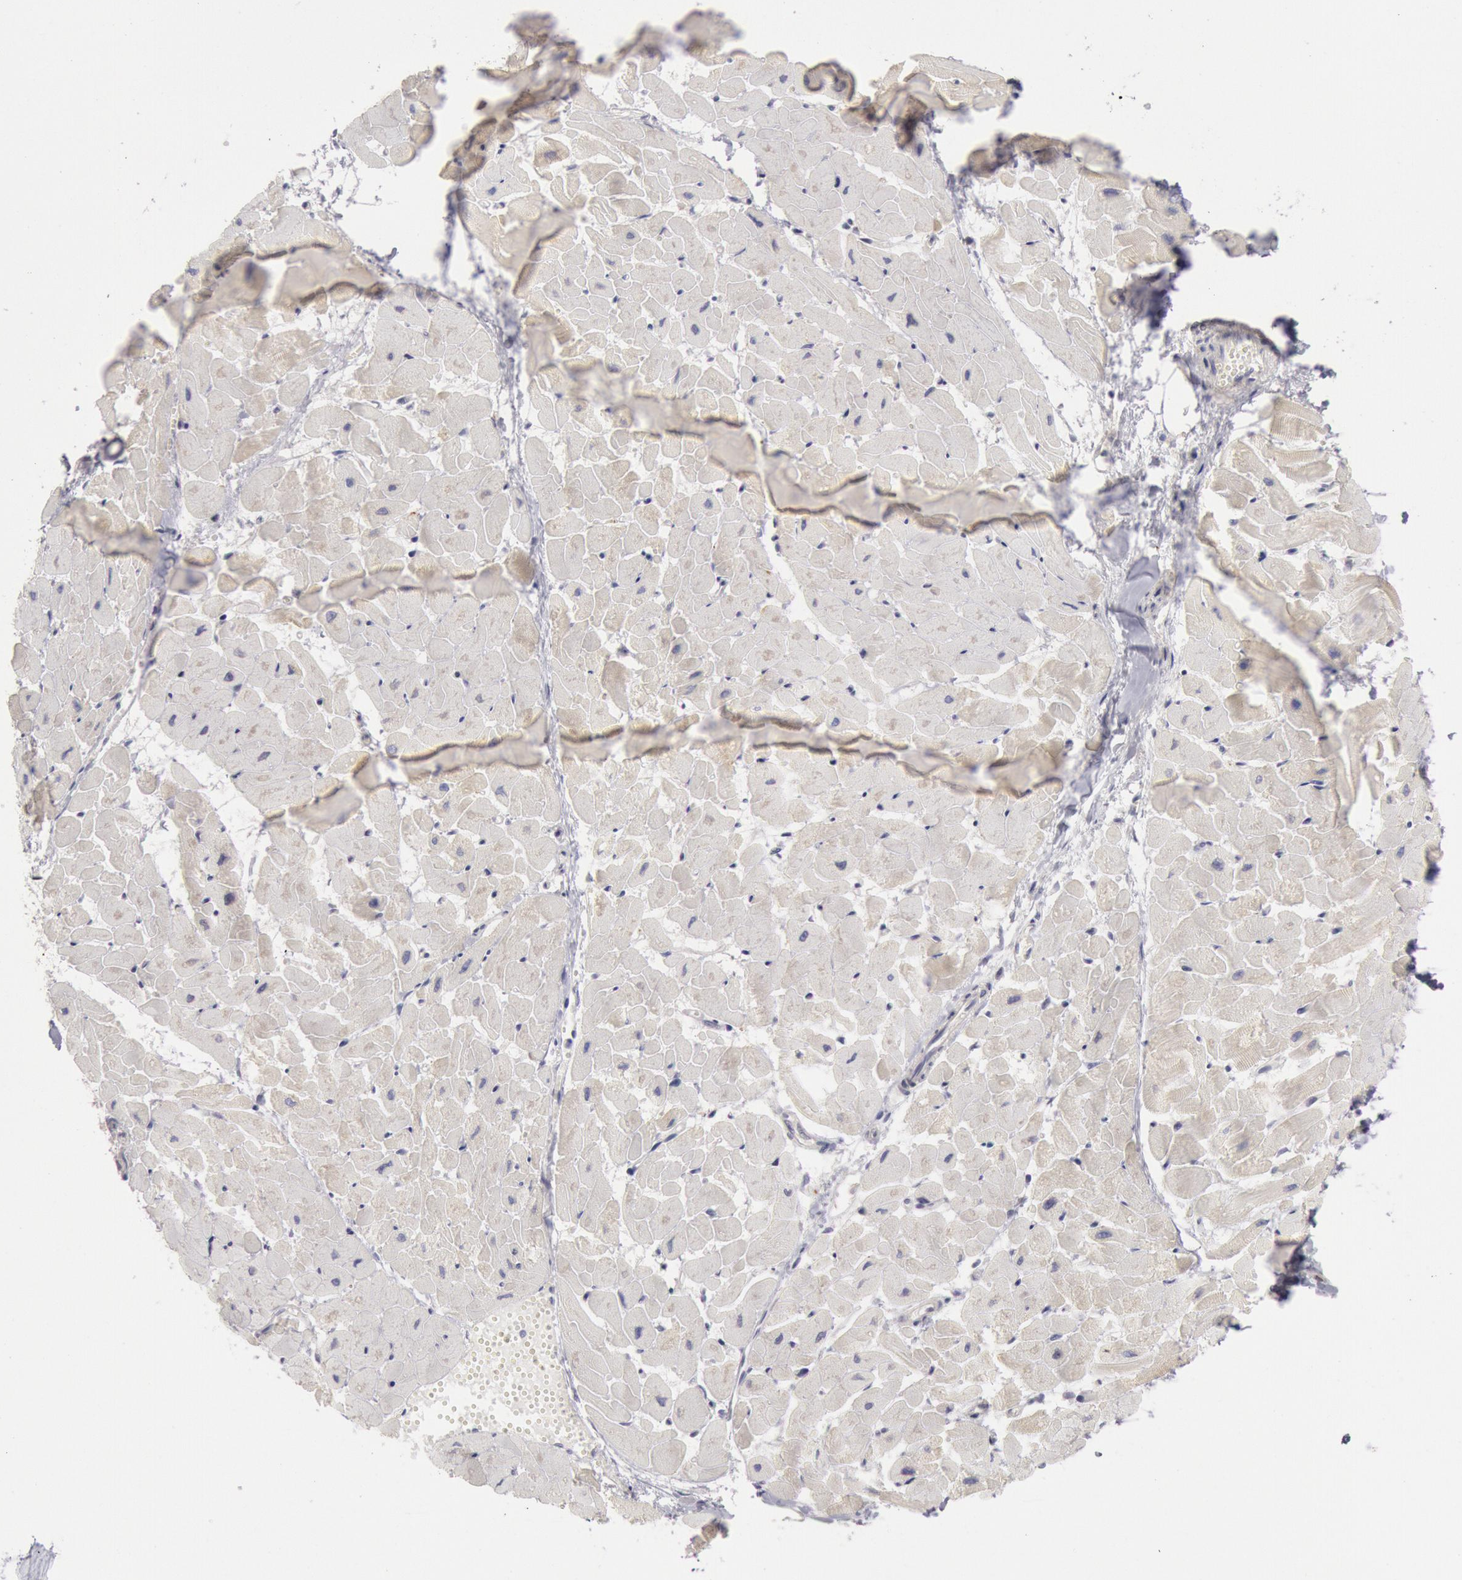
{"staining": {"intensity": "weak", "quantity": "25%-75%", "location": "cytoplasmic/membranous"}, "tissue": "heart muscle", "cell_type": "Cardiomyocytes", "image_type": "normal", "snomed": [{"axis": "morphology", "description": "Normal tissue, NOS"}, {"axis": "topography", "description": "Heart"}], "caption": "Weak cytoplasmic/membranous staining is appreciated in about 25%-75% of cardiomyocytes in unremarkable heart muscle.", "gene": "JOSD1", "patient": {"sex": "female", "age": 19}}